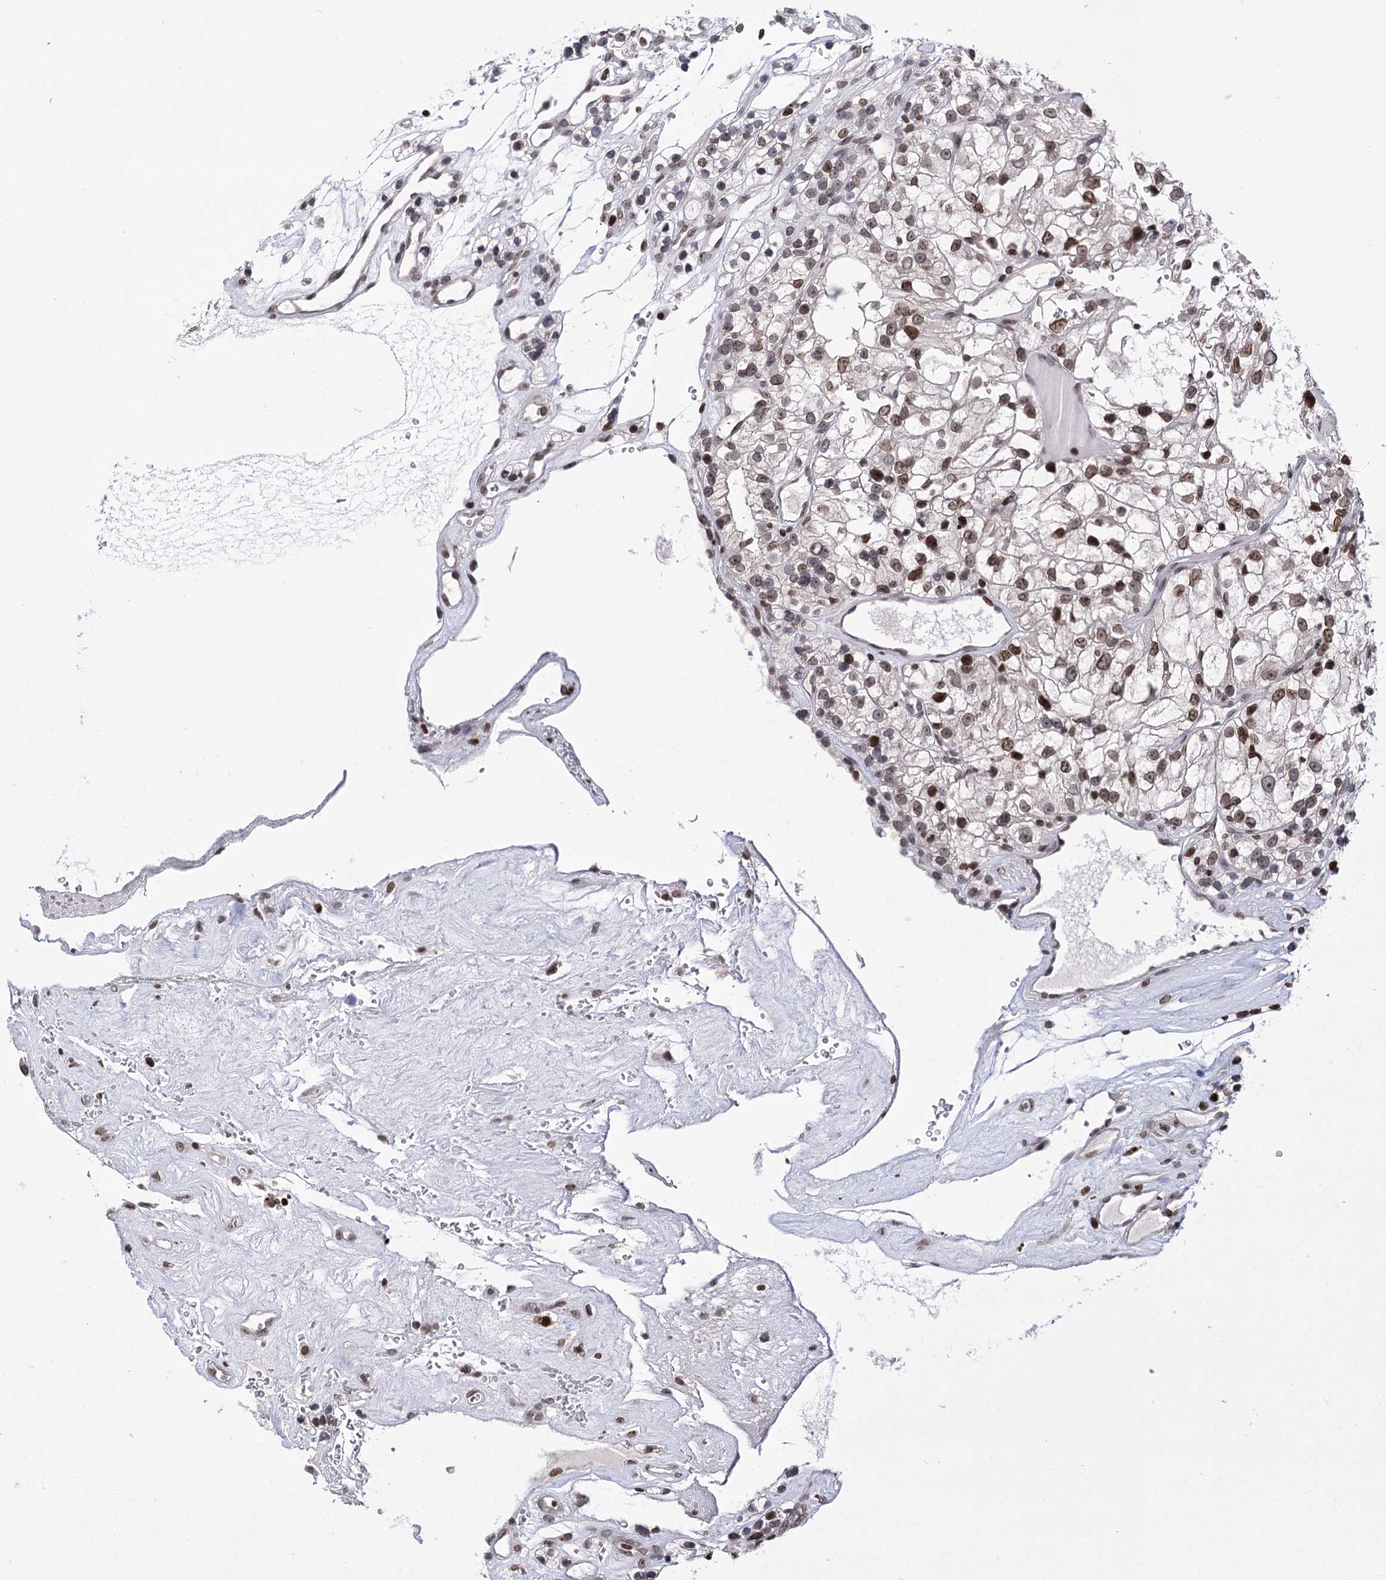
{"staining": {"intensity": "moderate", "quantity": "25%-75%", "location": "nuclear"}, "tissue": "renal cancer", "cell_type": "Tumor cells", "image_type": "cancer", "snomed": [{"axis": "morphology", "description": "Adenocarcinoma, NOS"}, {"axis": "topography", "description": "Kidney"}], "caption": "This photomicrograph displays immunohistochemistry staining of renal cancer (adenocarcinoma), with medium moderate nuclear positivity in about 25%-75% of tumor cells.", "gene": "CCDC77", "patient": {"sex": "female", "age": 57}}